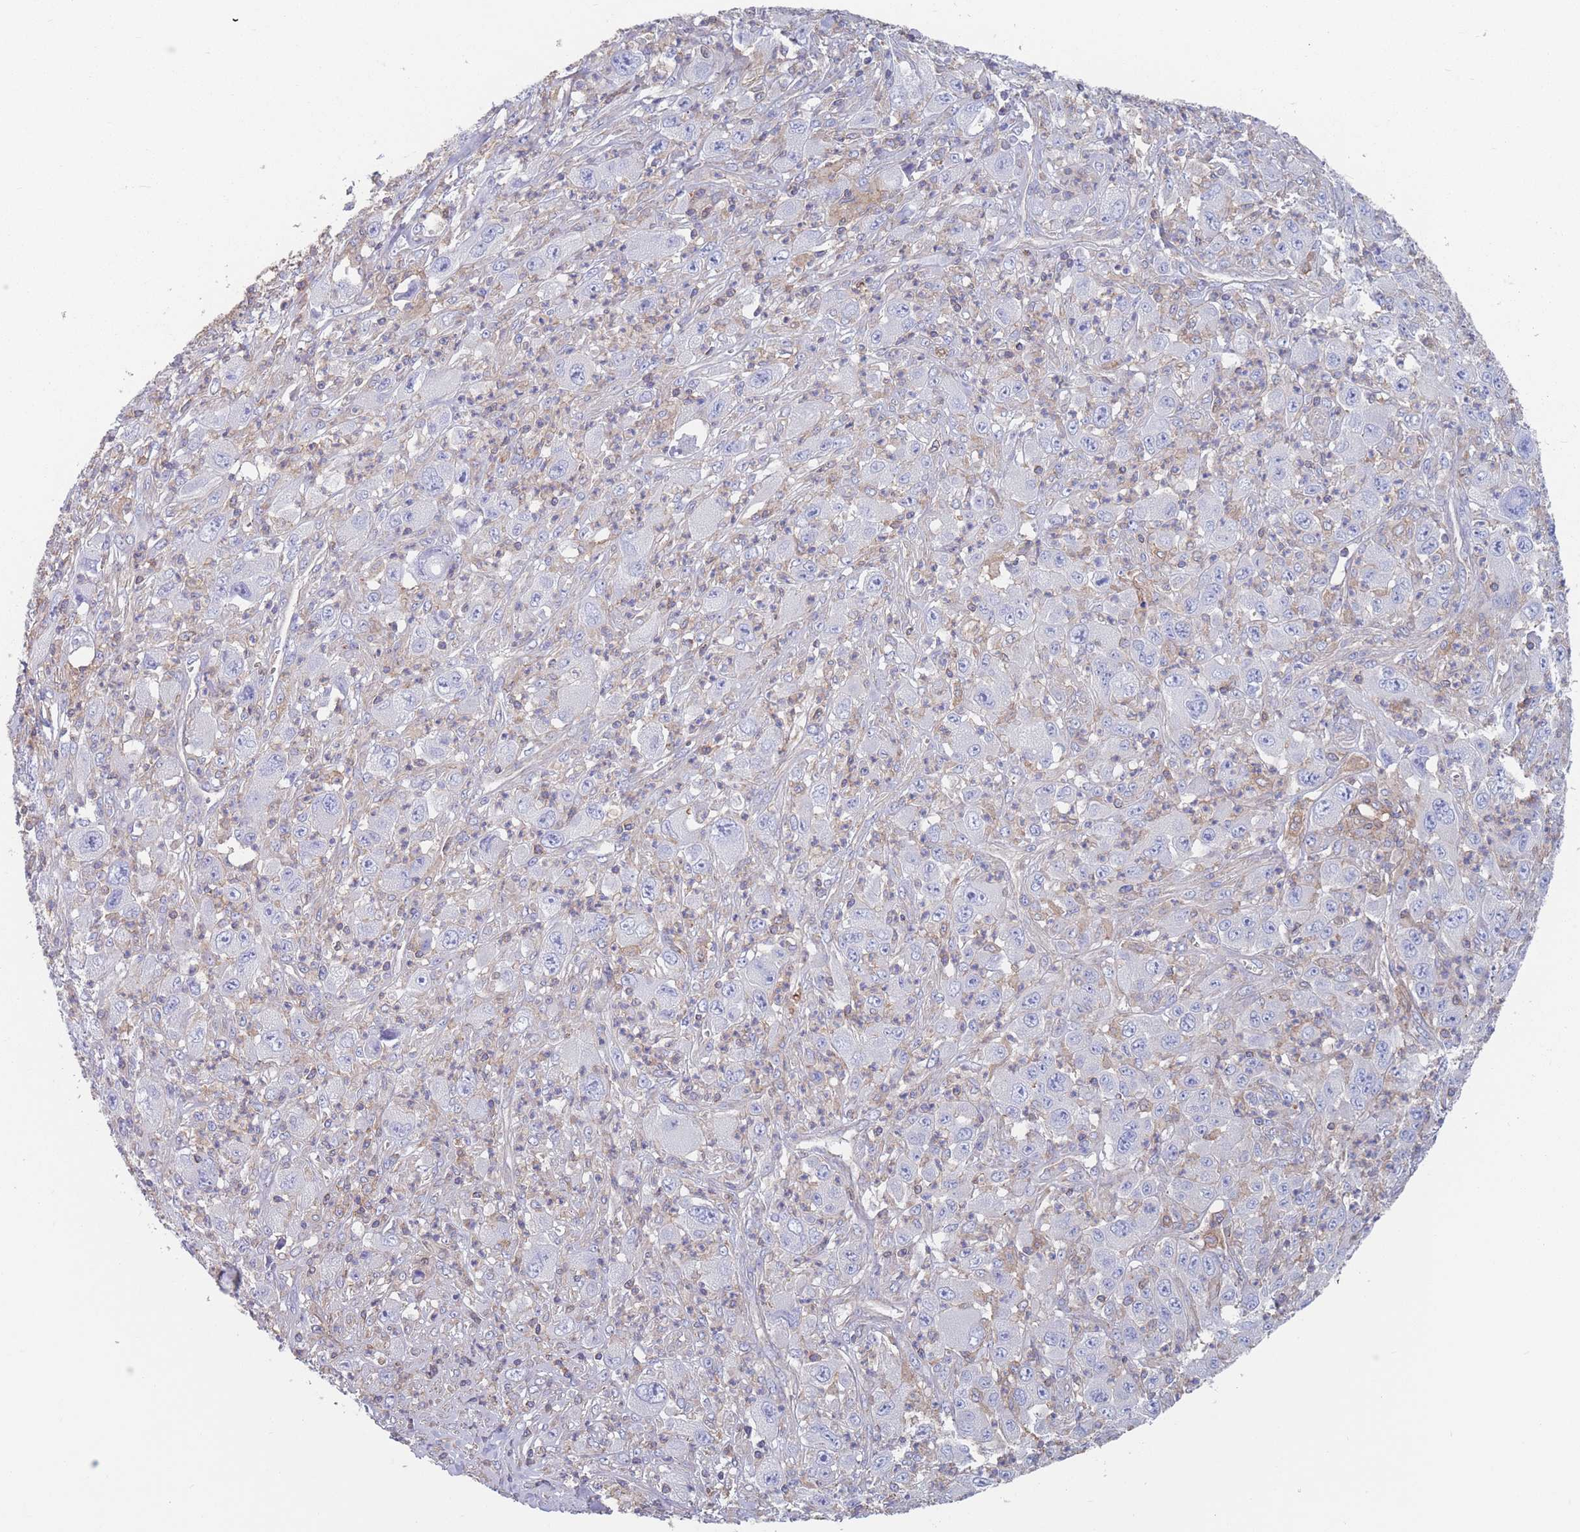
{"staining": {"intensity": "negative", "quantity": "none", "location": "none"}, "tissue": "melanoma", "cell_type": "Tumor cells", "image_type": "cancer", "snomed": [{"axis": "morphology", "description": "Malignant melanoma, Metastatic site"}, {"axis": "topography", "description": "Skin"}], "caption": "Malignant melanoma (metastatic site) was stained to show a protein in brown. There is no significant expression in tumor cells.", "gene": "ADH1A", "patient": {"sex": "female", "age": 56}}